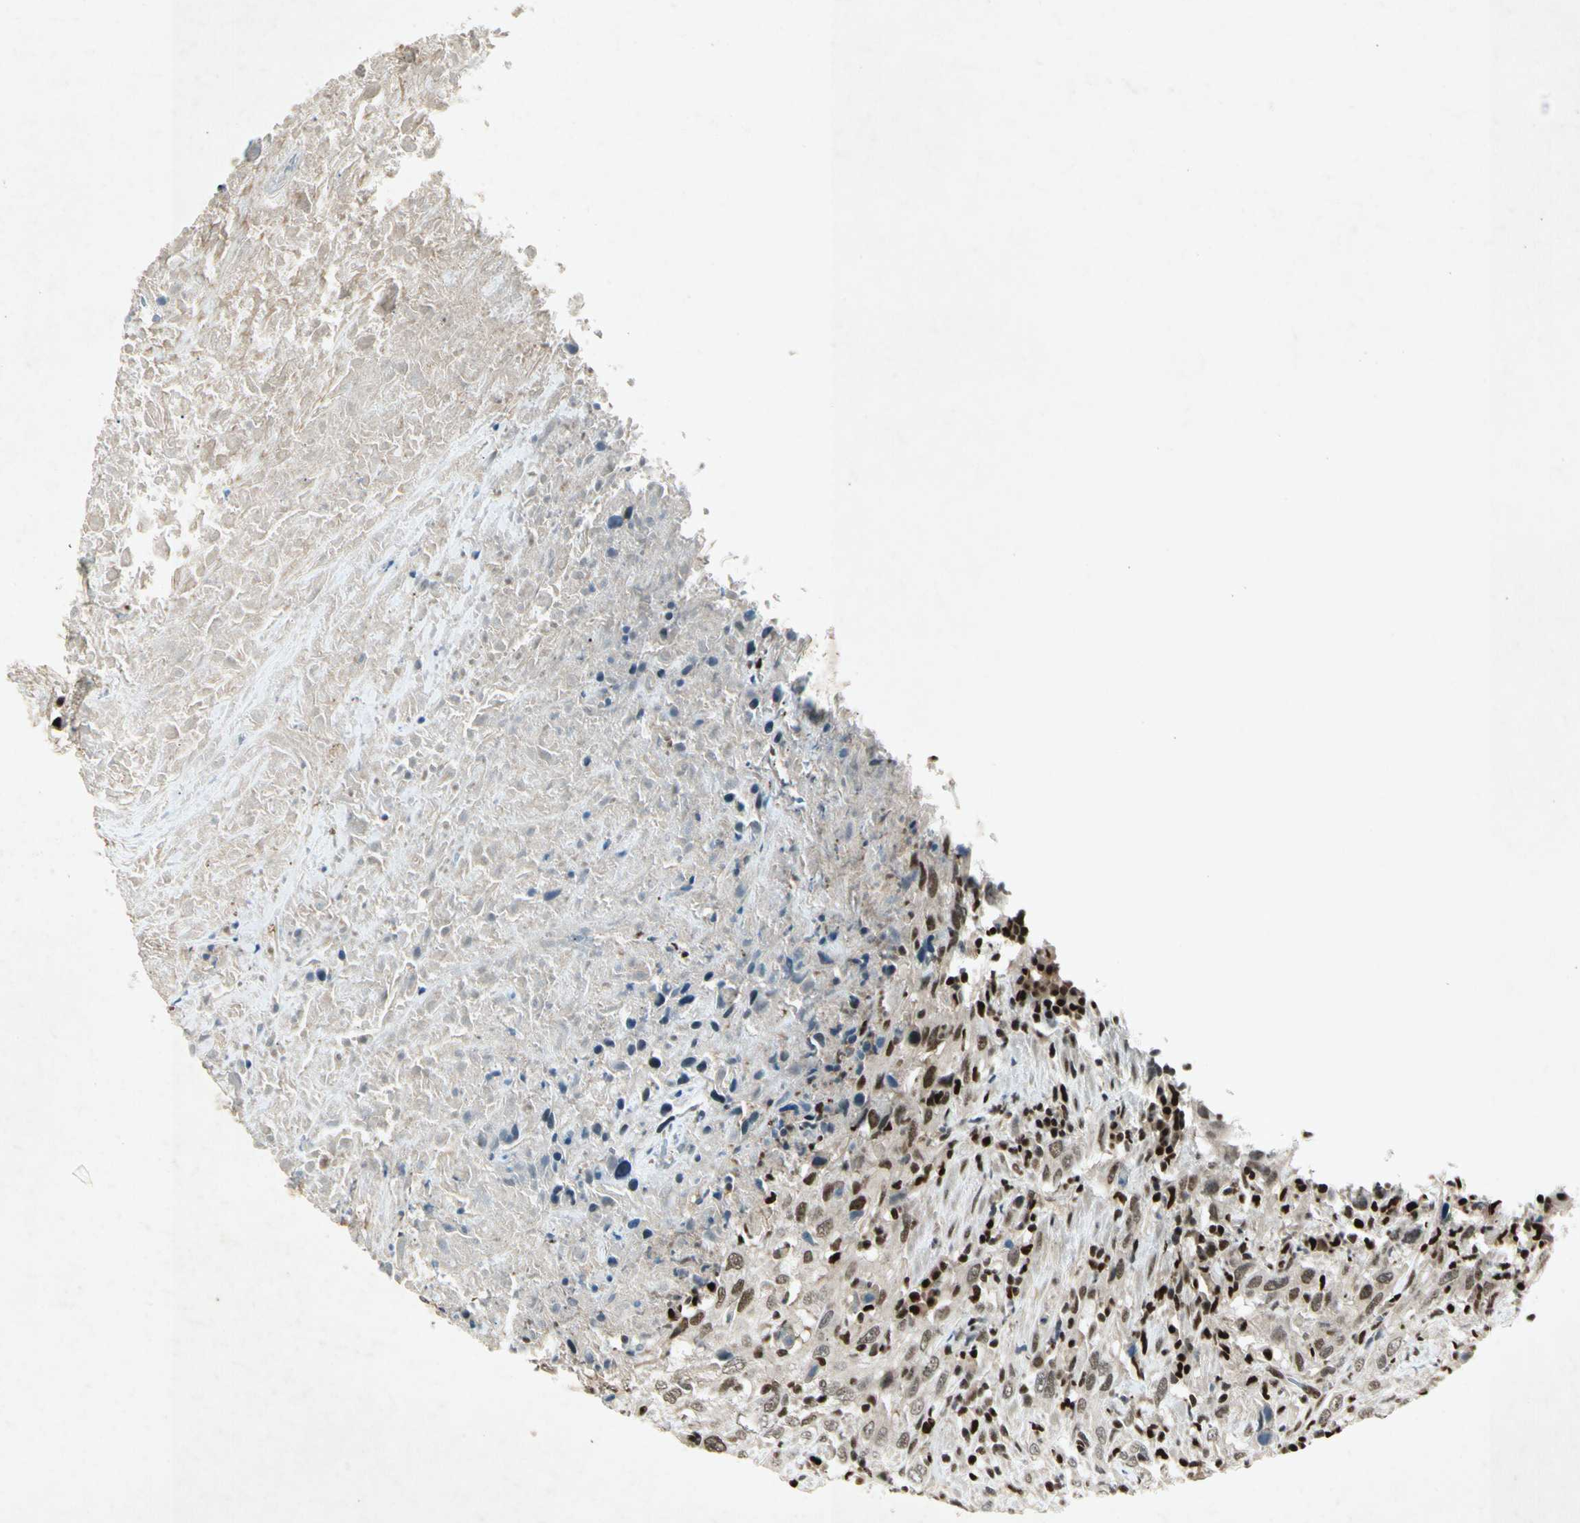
{"staining": {"intensity": "strong", "quantity": "25%-75%", "location": "nuclear"}, "tissue": "urothelial cancer", "cell_type": "Tumor cells", "image_type": "cancer", "snomed": [{"axis": "morphology", "description": "Urothelial carcinoma, High grade"}, {"axis": "topography", "description": "Urinary bladder"}], "caption": "Protein analysis of urothelial carcinoma (high-grade) tissue demonstrates strong nuclear staining in approximately 25%-75% of tumor cells.", "gene": "RNF43", "patient": {"sex": "male", "age": 61}}